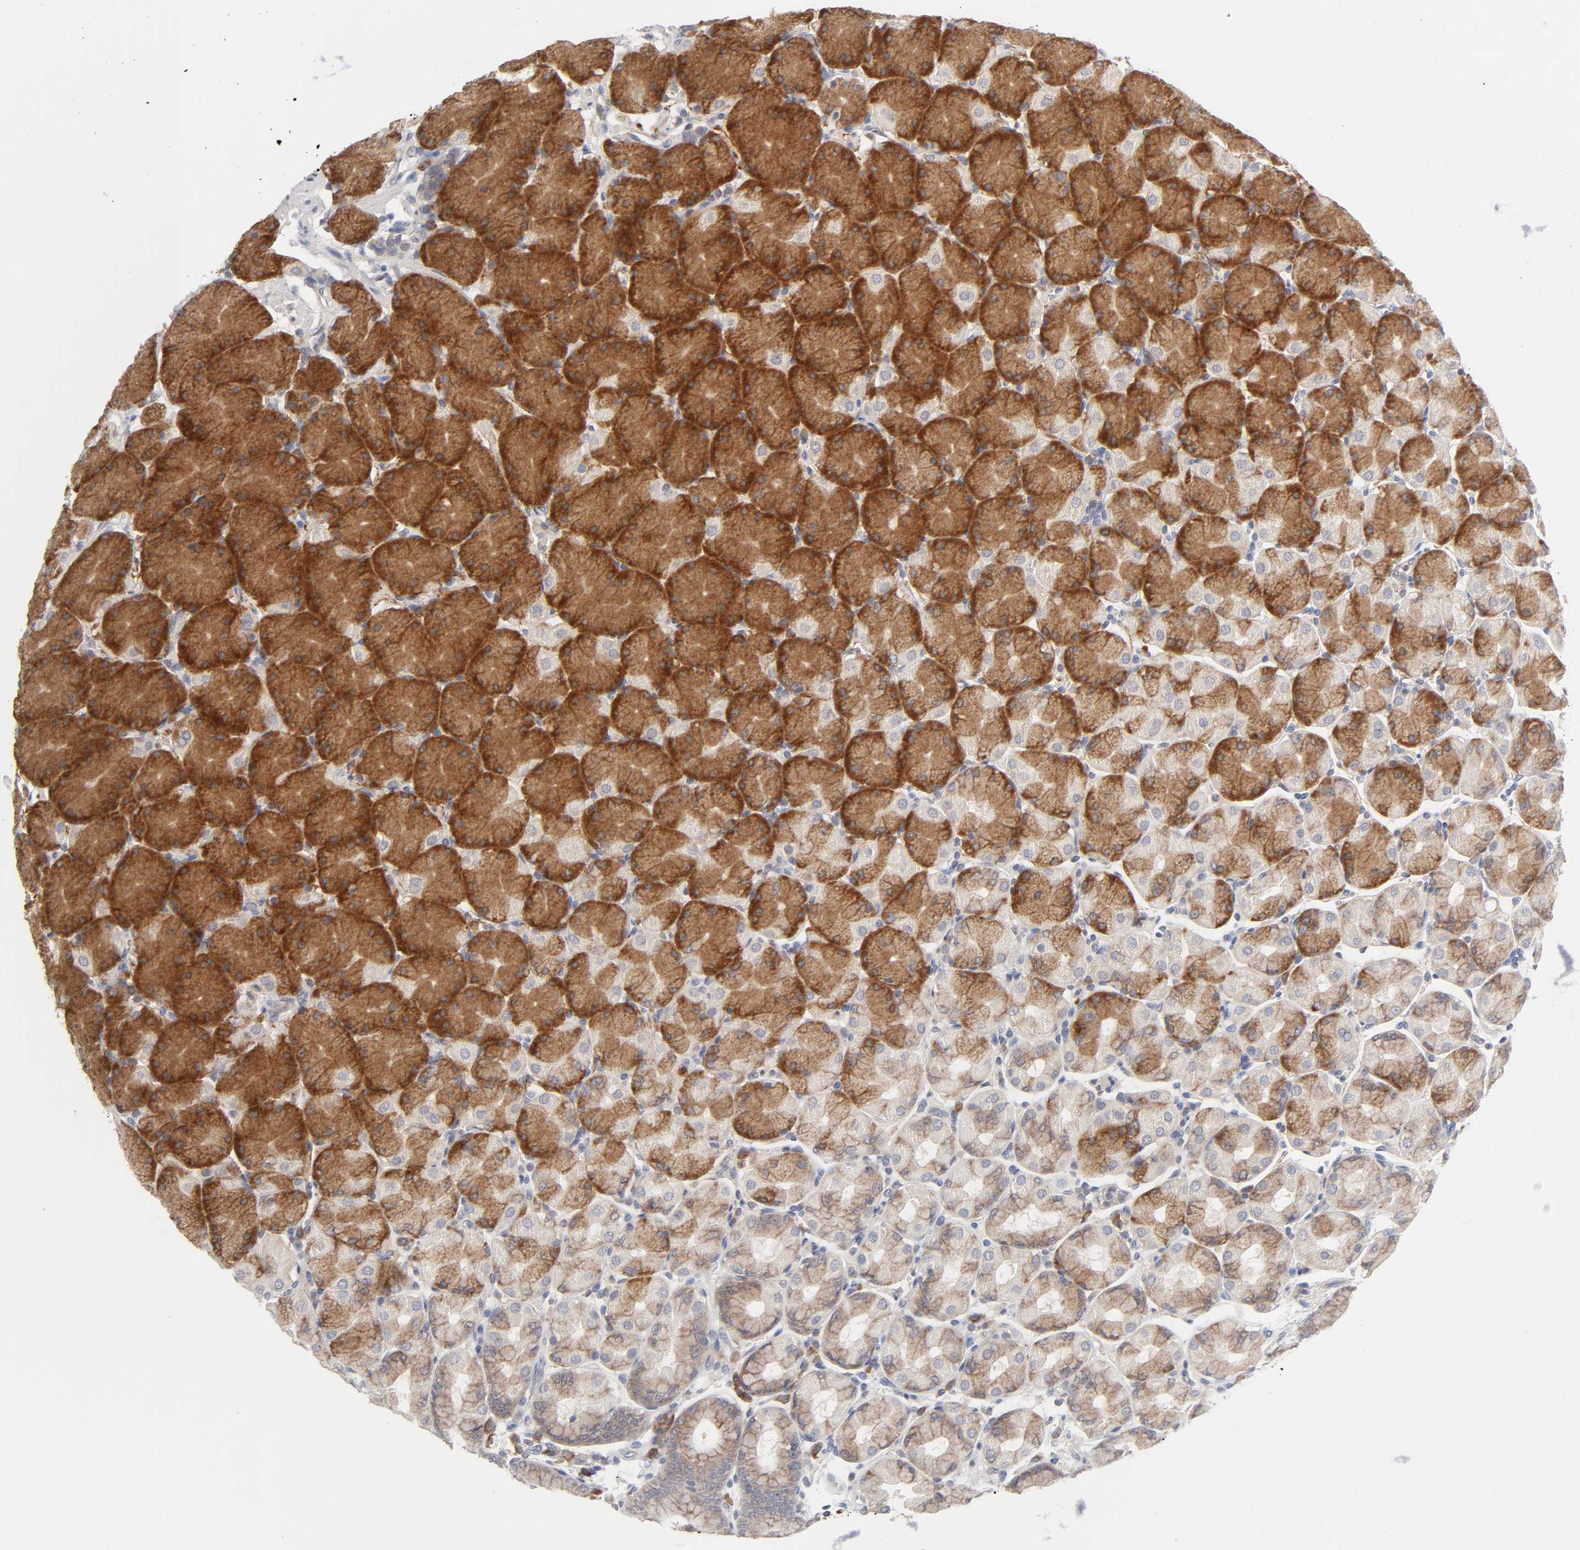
{"staining": {"intensity": "strong", "quantity": "25%-75%", "location": "cytoplasmic/membranous"}, "tissue": "stomach", "cell_type": "Glandular cells", "image_type": "normal", "snomed": [{"axis": "morphology", "description": "Normal tissue, NOS"}, {"axis": "topography", "description": "Stomach, upper"}, {"axis": "topography", "description": "Stomach"}], "caption": "Protein expression analysis of normal stomach reveals strong cytoplasmic/membranous positivity in approximately 25%-75% of glandular cells. The staining is performed using DAB brown chromogen to label protein expression. The nuclei are counter-stained blue using hematoxylin.", "gene": "IL4R", "patient": {"sex": "male", "age": 76}}